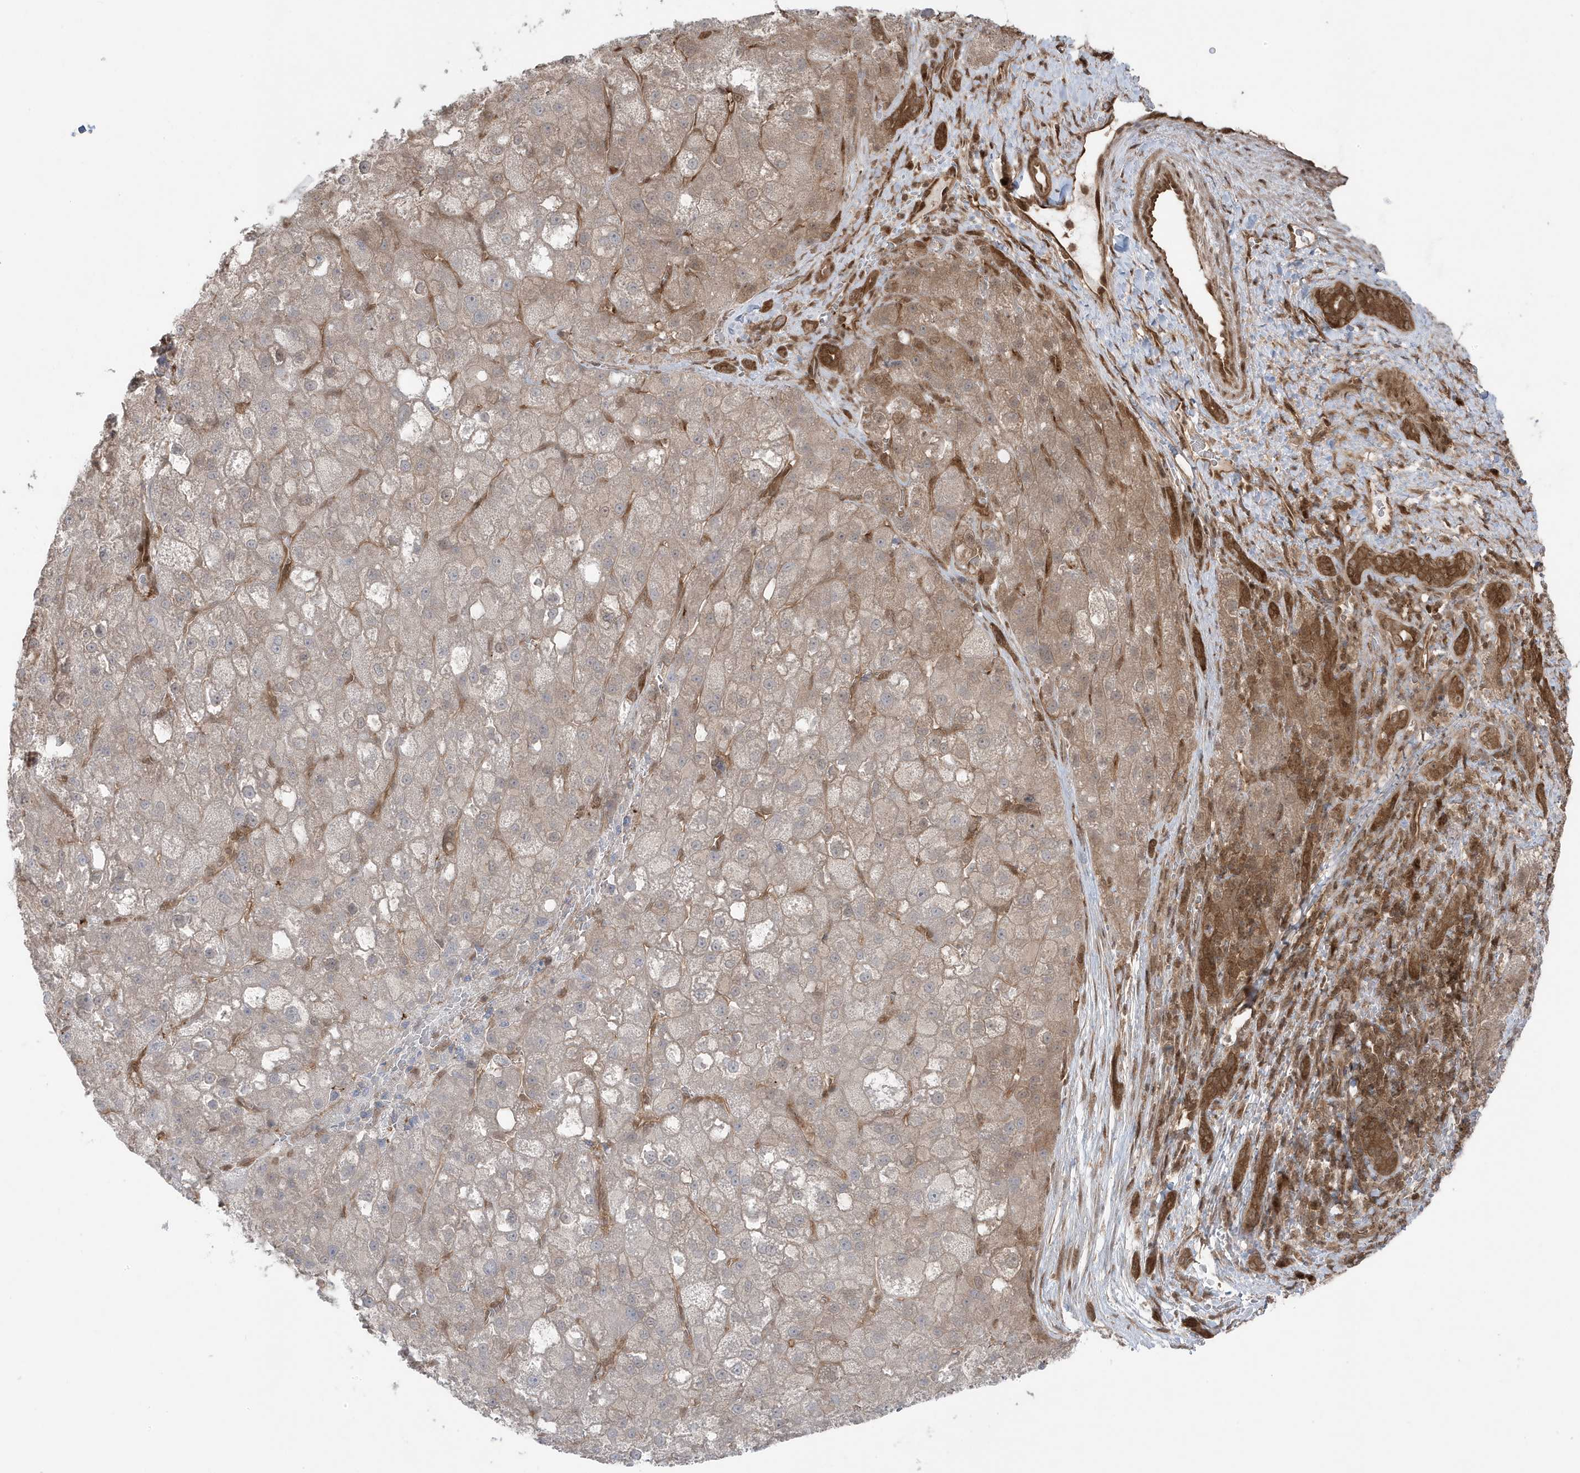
{"staining": {"intensity": "weak", "quantity": "<25%", "location": "cytoplasmic/membranous"}, "tissue": "liver cancer", "cell_type": "Tumor cells", "image_type": "cancer", "snomed": [{"axis": "morphology", "description": "Carcinoma, Hepatocellular, NOS"}, {"axis": "topography", "description": "Liver"}], "caption": "Liver cancer (hepatocellular carcinoma) was stained to show a protein in brown. There is no significant positivity in tumor cells. (DAB (3,3'-diaminobenzidine) immunohistochemistry (IHC) with hematoxylin counter stain).", "gene": "MAPK1IP1L", "patient": {"sex": "male", "age": 57}}